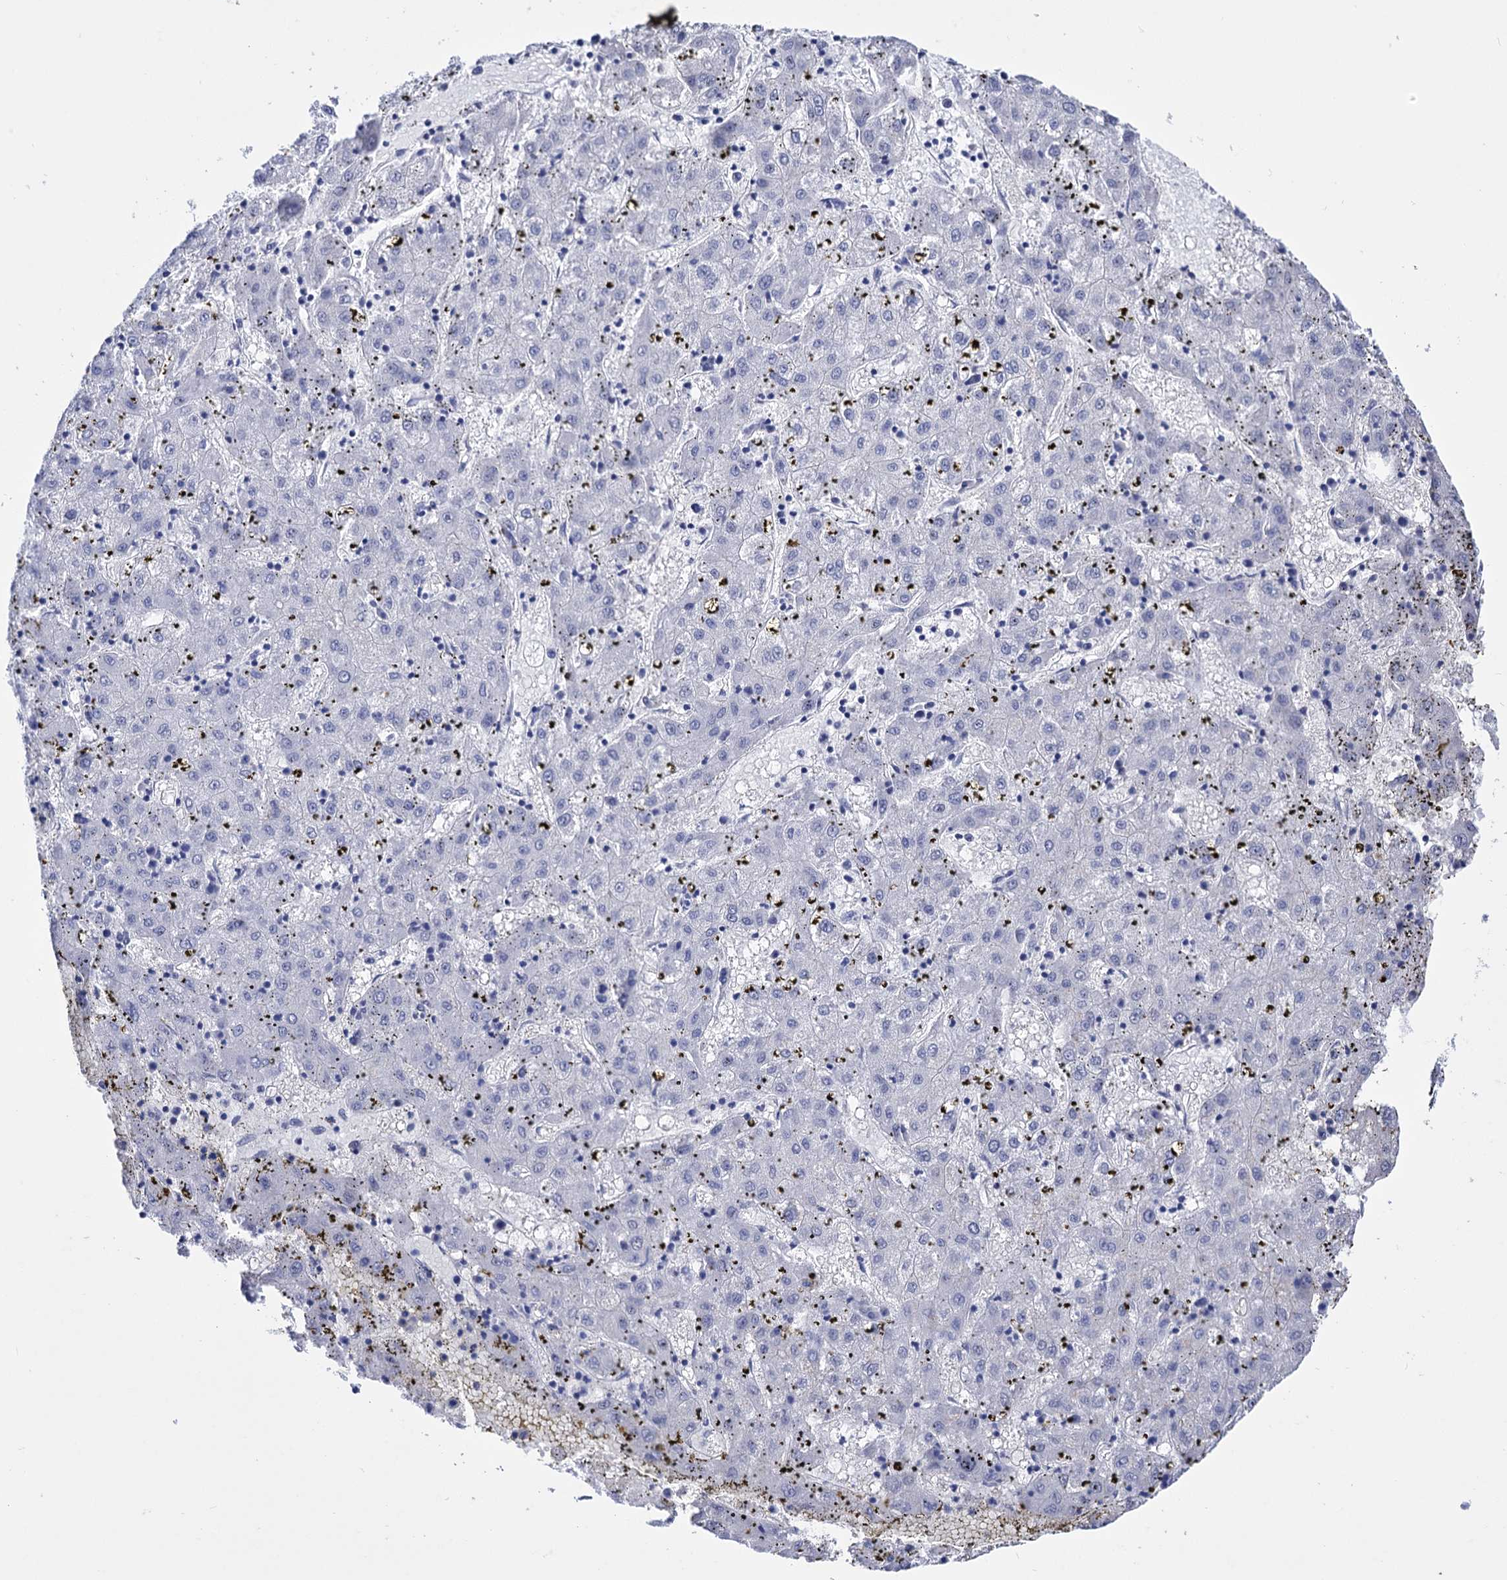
{"staining": {"intensity": "negative", "quantity": "none", "location": "none"}, "tissue": "liver cancer", "cell_type": "Tumor cells", "image_type": "cancer", "snomed": [{"axis": "morphology", "description": "Carcinoma, Hepatocellular, NOS"}, {"axis": "topography", "description": "Liver"}], "caption": "This is a image of immunohistochemistry staining of liver hepatocellular carcinoma, which shows no positivity in tumor cells.", "gene": "MICAL2", "patient": {"sex": "male", "age": 72}}